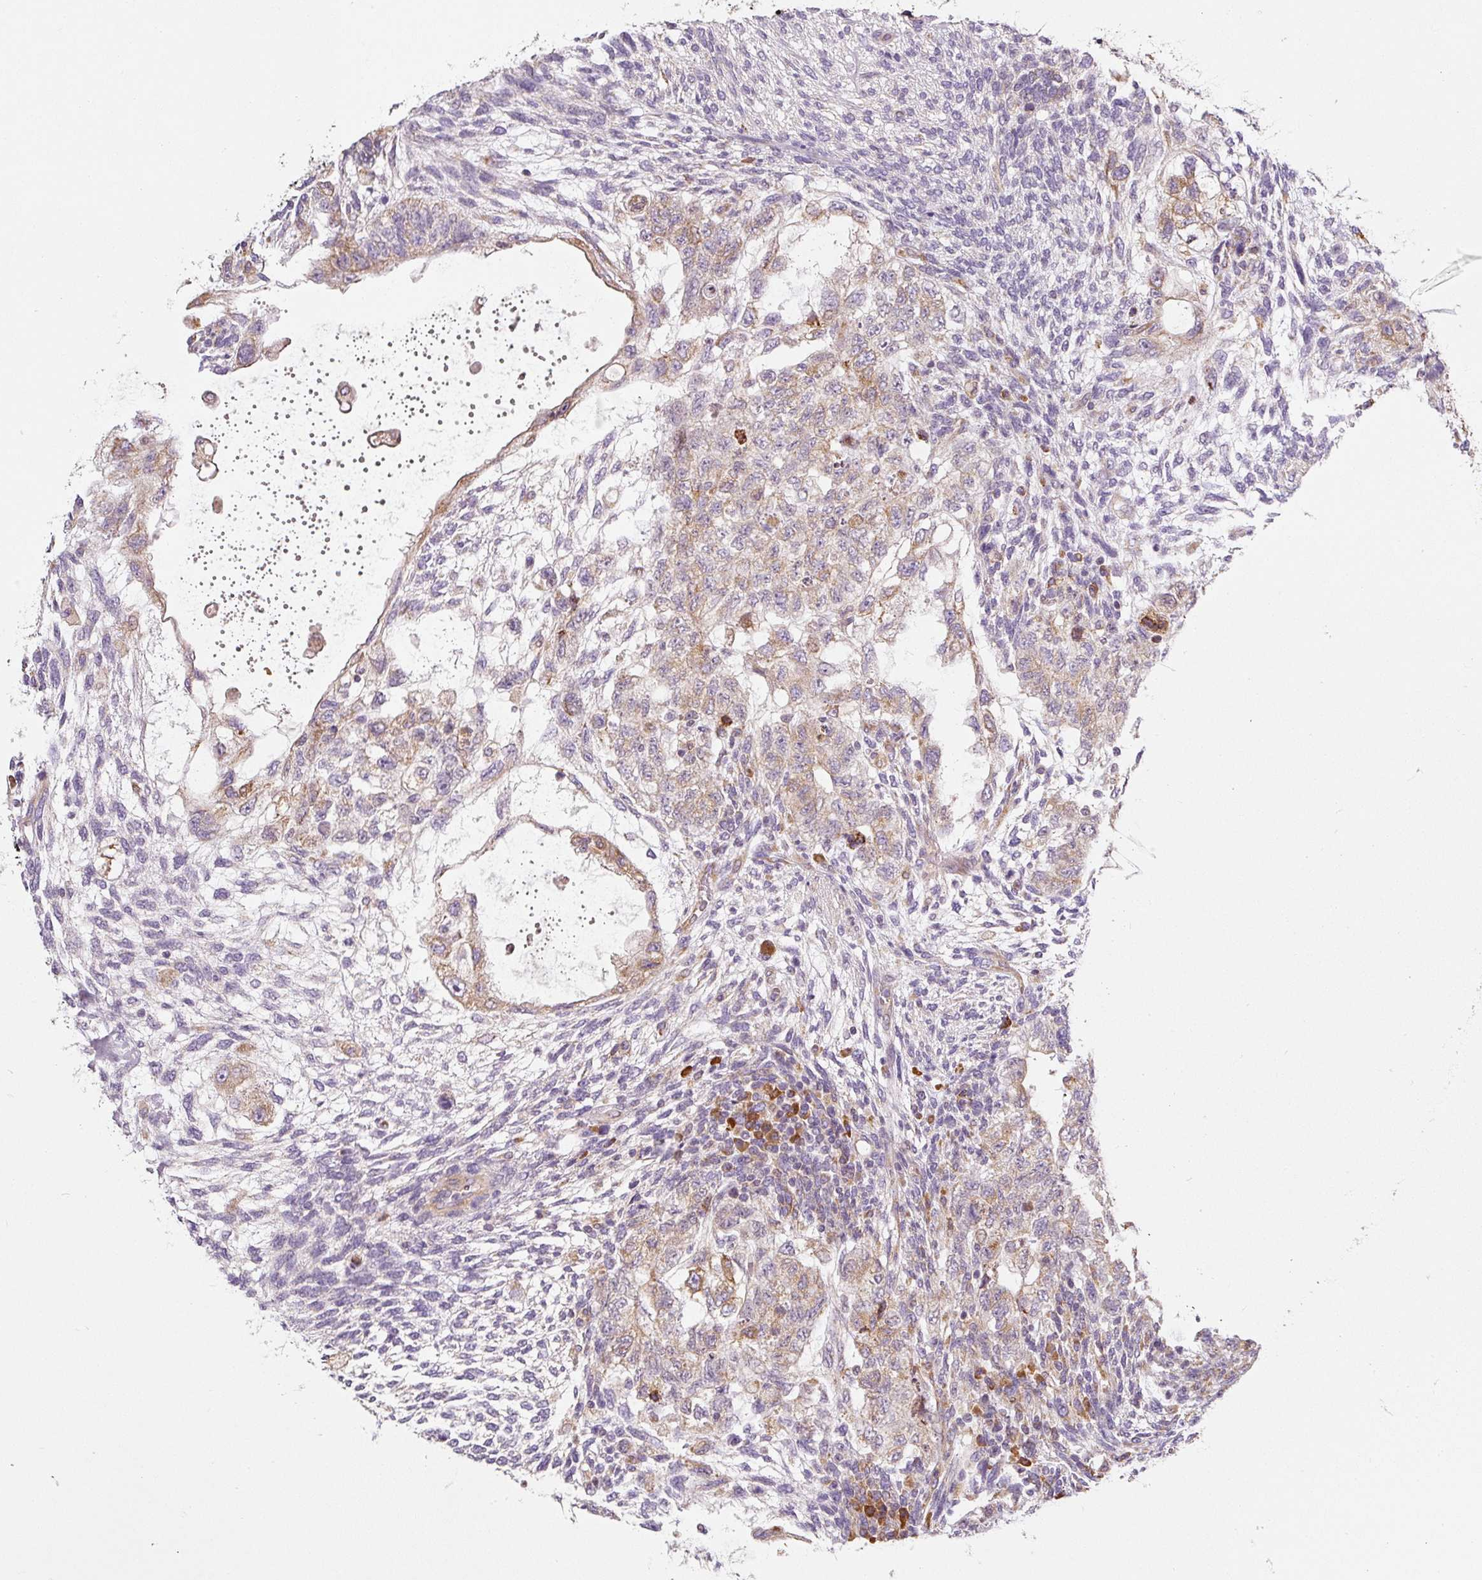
{"staining": {"intensity": "weak", "quantity": "25%-75%", "location": "cytoplasmic/membranous"}, "tissue": "testis cancer", "cell_type": "Tumor cells", "image_type": "cancer", "snomed": [{"axis": "morphology", "description": "Normal tissue, NOS"}, {"axis": "morphology", "description": "Carcinoma, Embryonal, NOS"}, {"axis": "topography", "description": "Testis"}], "caption": "Weak cytoplasmic/membranous positivity is present in approximately 25%-75% of tumor cells in testis cancer.", "gene": "MORN4", "patient": {"sex": "male", "age": 36}}